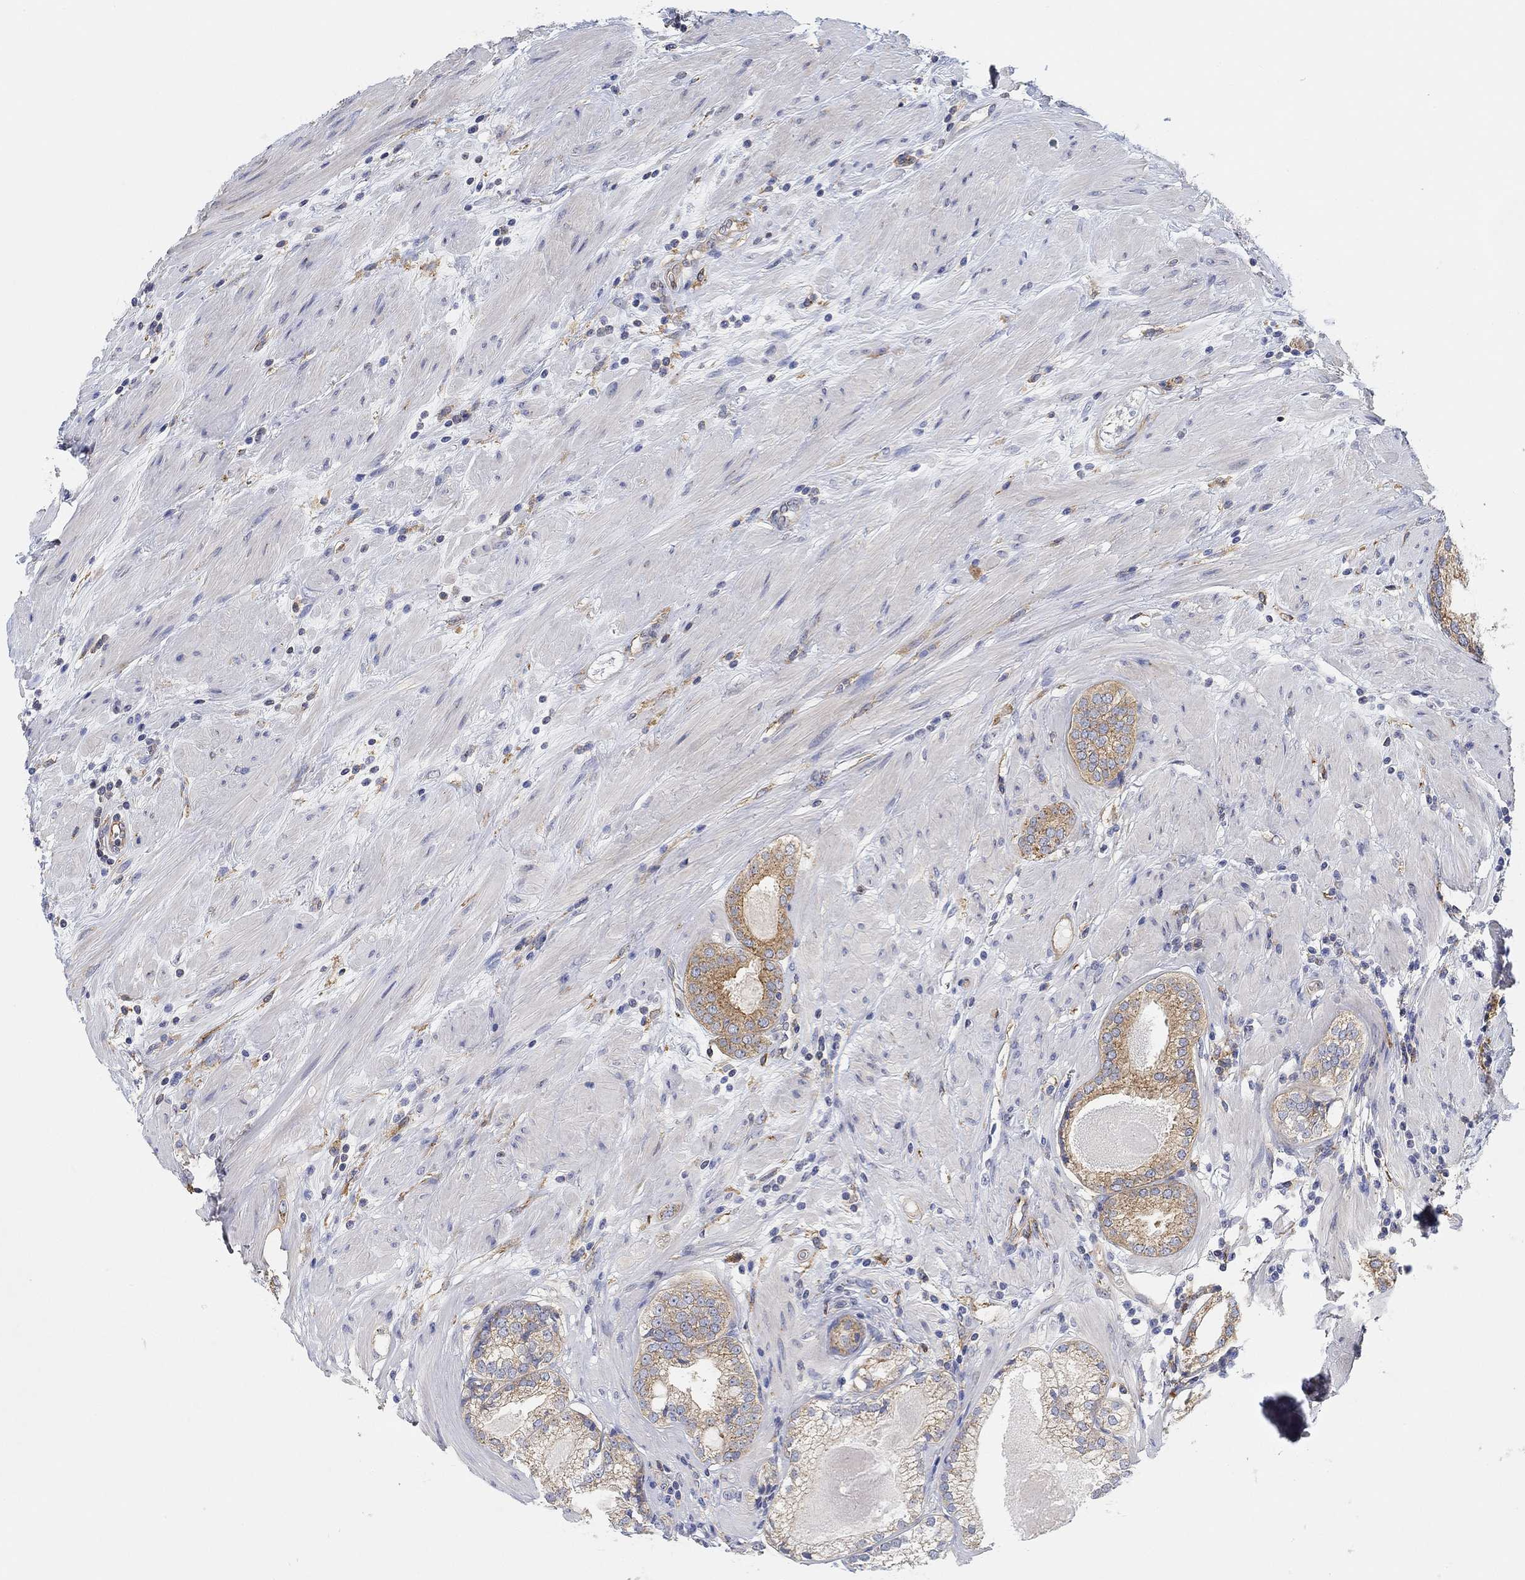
{"staining": {"intensity": "moderate", "quantity": "25%-75%", "location": "cytoplasmic/membranous"}, "tissue": "prostate cancer", "cell_type": "Tumor cells", "image_type": "cancer", "snomed": [{"axis": "morphology", "description": "Adenocarcinoma, High grade"}, {"axis": "topography", "description": "Prostate and seminal vesicle, NOS"}], "caption": "A micrograph of prostate adenocarcinoma (high-grade) stained for a protein shows moderate cytoplasmic/membranous brown staining in tumor cells.", "gene": "RGS1", "patient": {"sex": "male", "age": 62}}